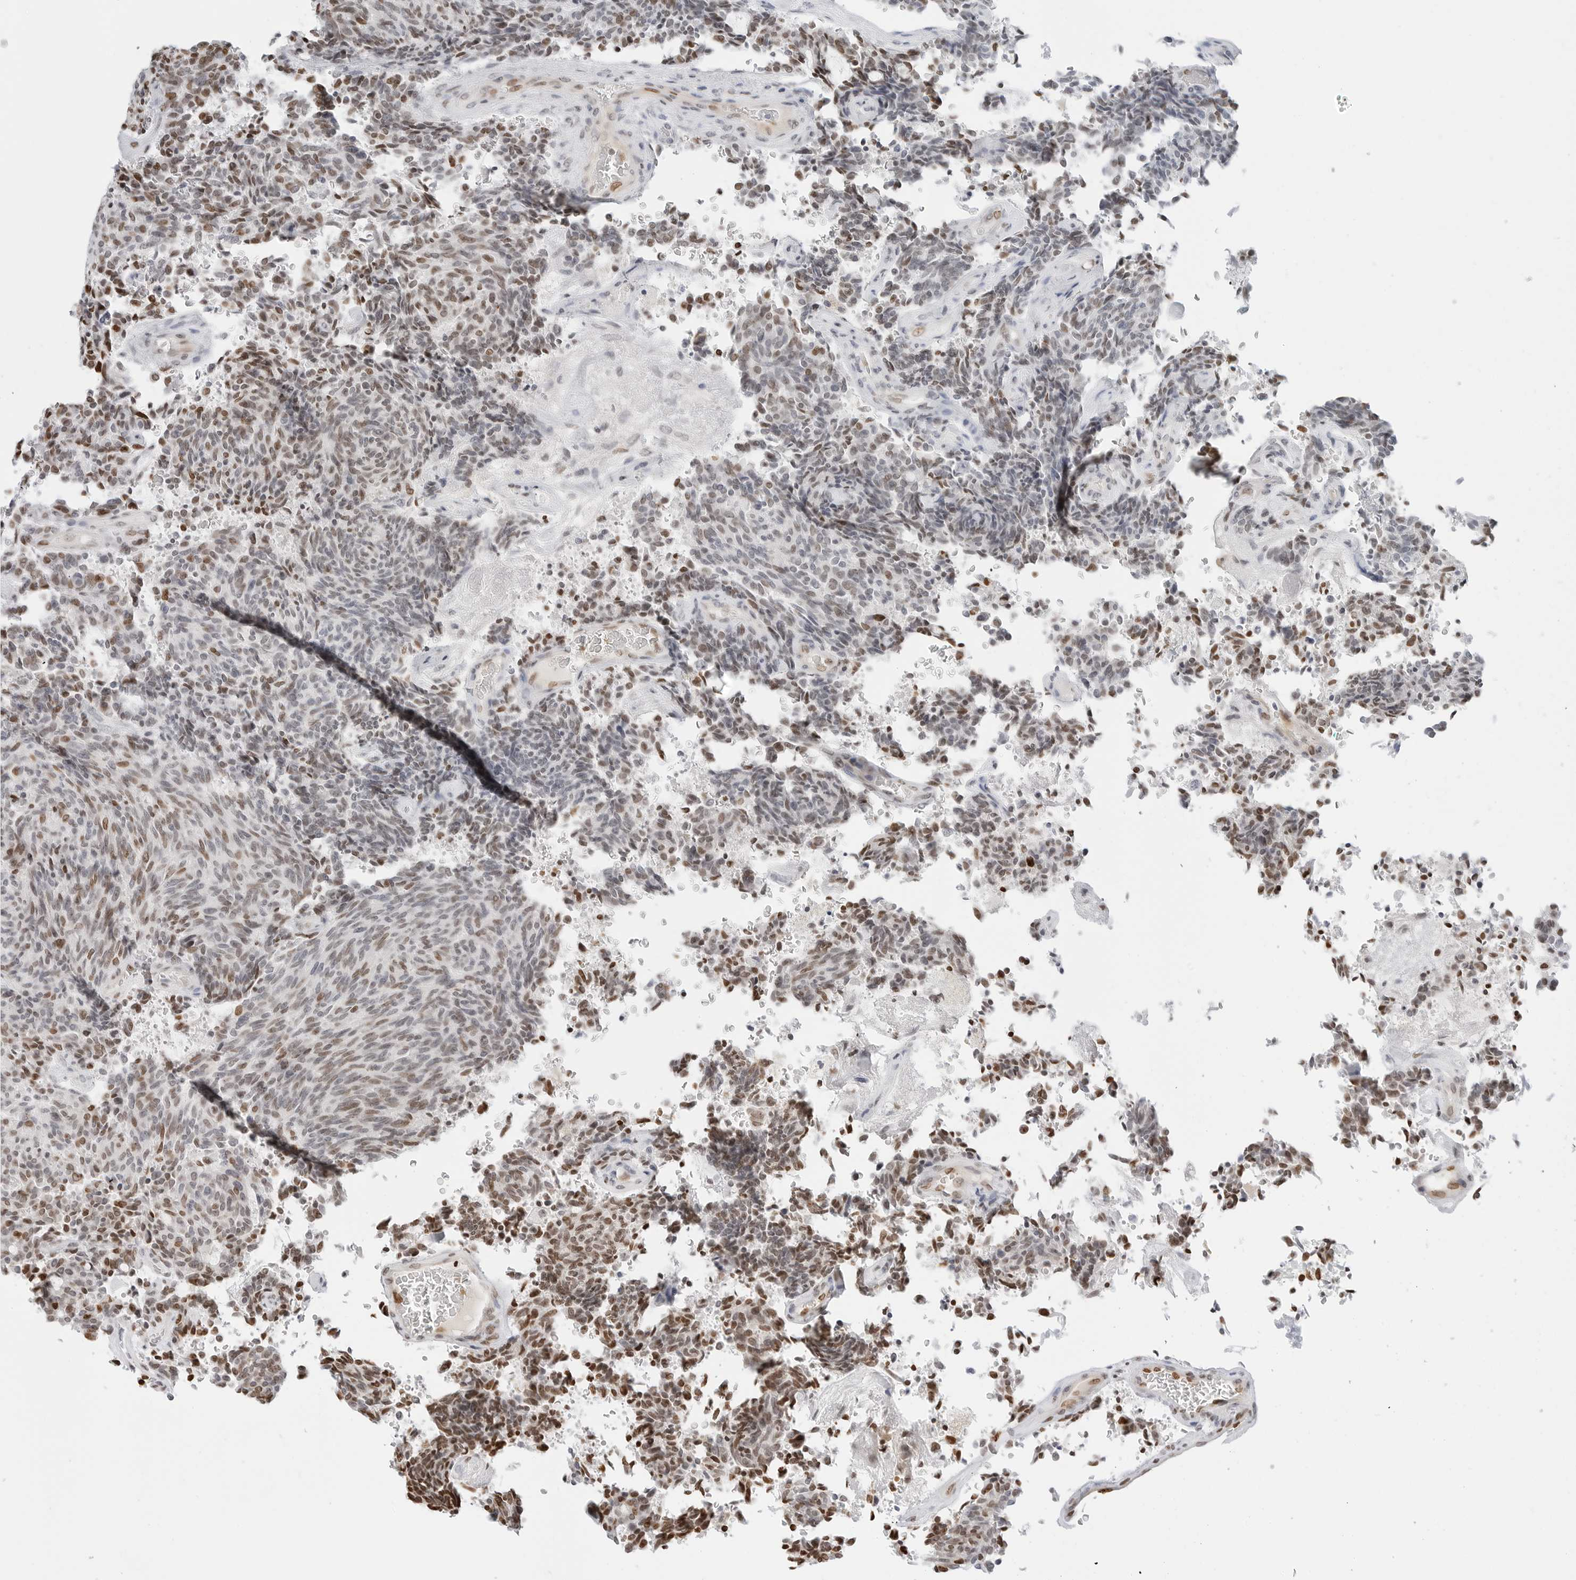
{"staining": {"intensity": "moderate", "quantity": ">75%", "location": "nuclear"}, "tissue": "carcinoid", "cell_type": "Tumor cells", "image_type": "cancer", "snomed": [{"axis": "morphology", "description": "Carcinoid, malignant, NOS"}, {"axis": "topography", "description": "Pancreas"}], "caption": "Human malignant carcinoid stained with a brown dye displays moderate nuclear positive positivity in about >75% of tumor cells.", "gene": "SPIDR", "patient": {"sex": "female", "age": 54}}